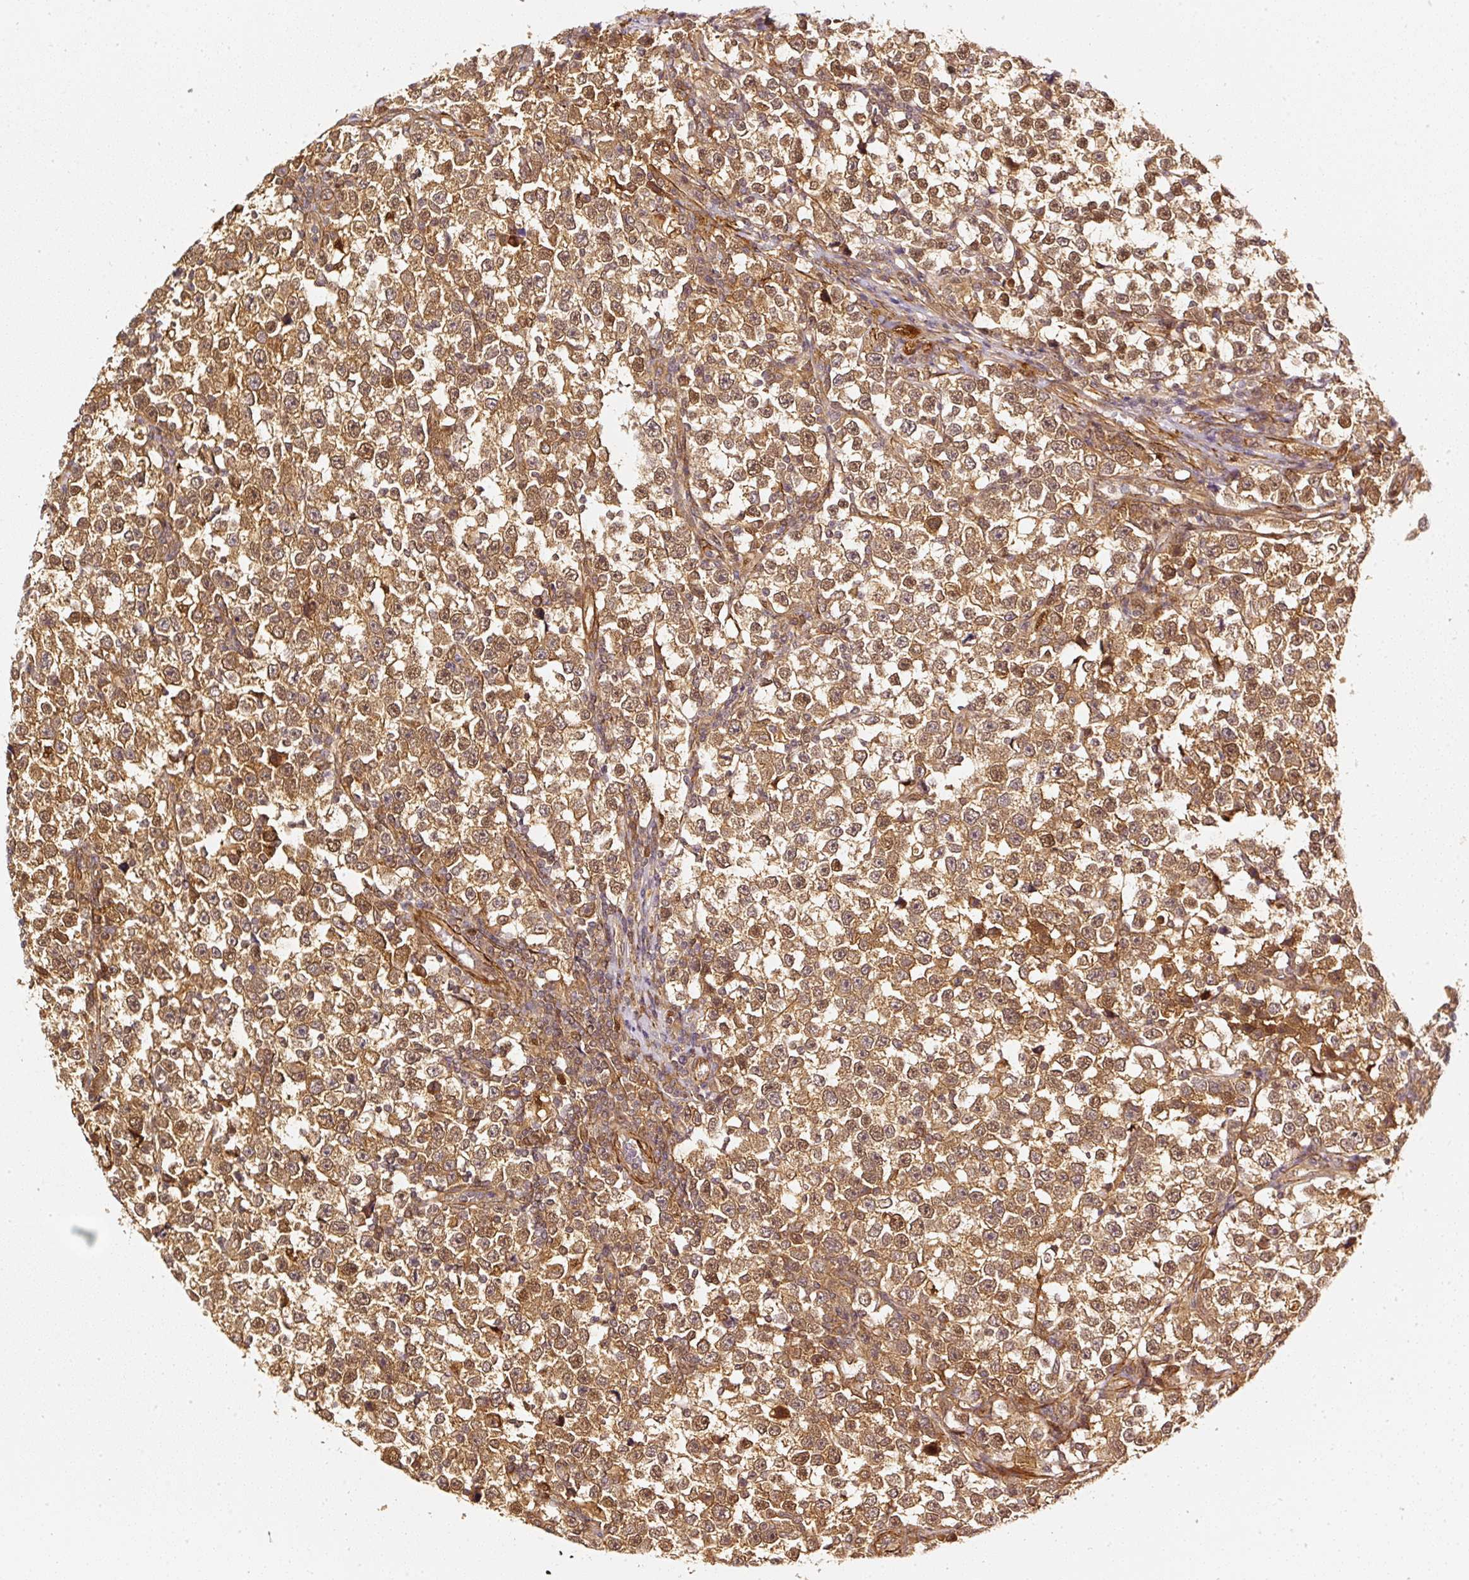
{"staining": {"intensity": "moderate", "quantity": ">75%", "location": "cytoplasmic/membranous,nuclear"}, "tissue": "testis cancer", "cell_type": "Tumor cells", "image_type": "cancer", "snomed": [{"axis": "morphology", "description": "Normal tissue, NOS"}, {"axis": "morphology", "description": "Seminoma, NOS"}, {"axis": "topography", "description": "Testis"}], "caption": "This is an image of IHC staining of testis seminoma, which shows moderate staining in the cytoplasmic/membranous and nuclear of tumor cells.", "gene": "PSMD1", "patient": {"sex": "male", "age": 43}}